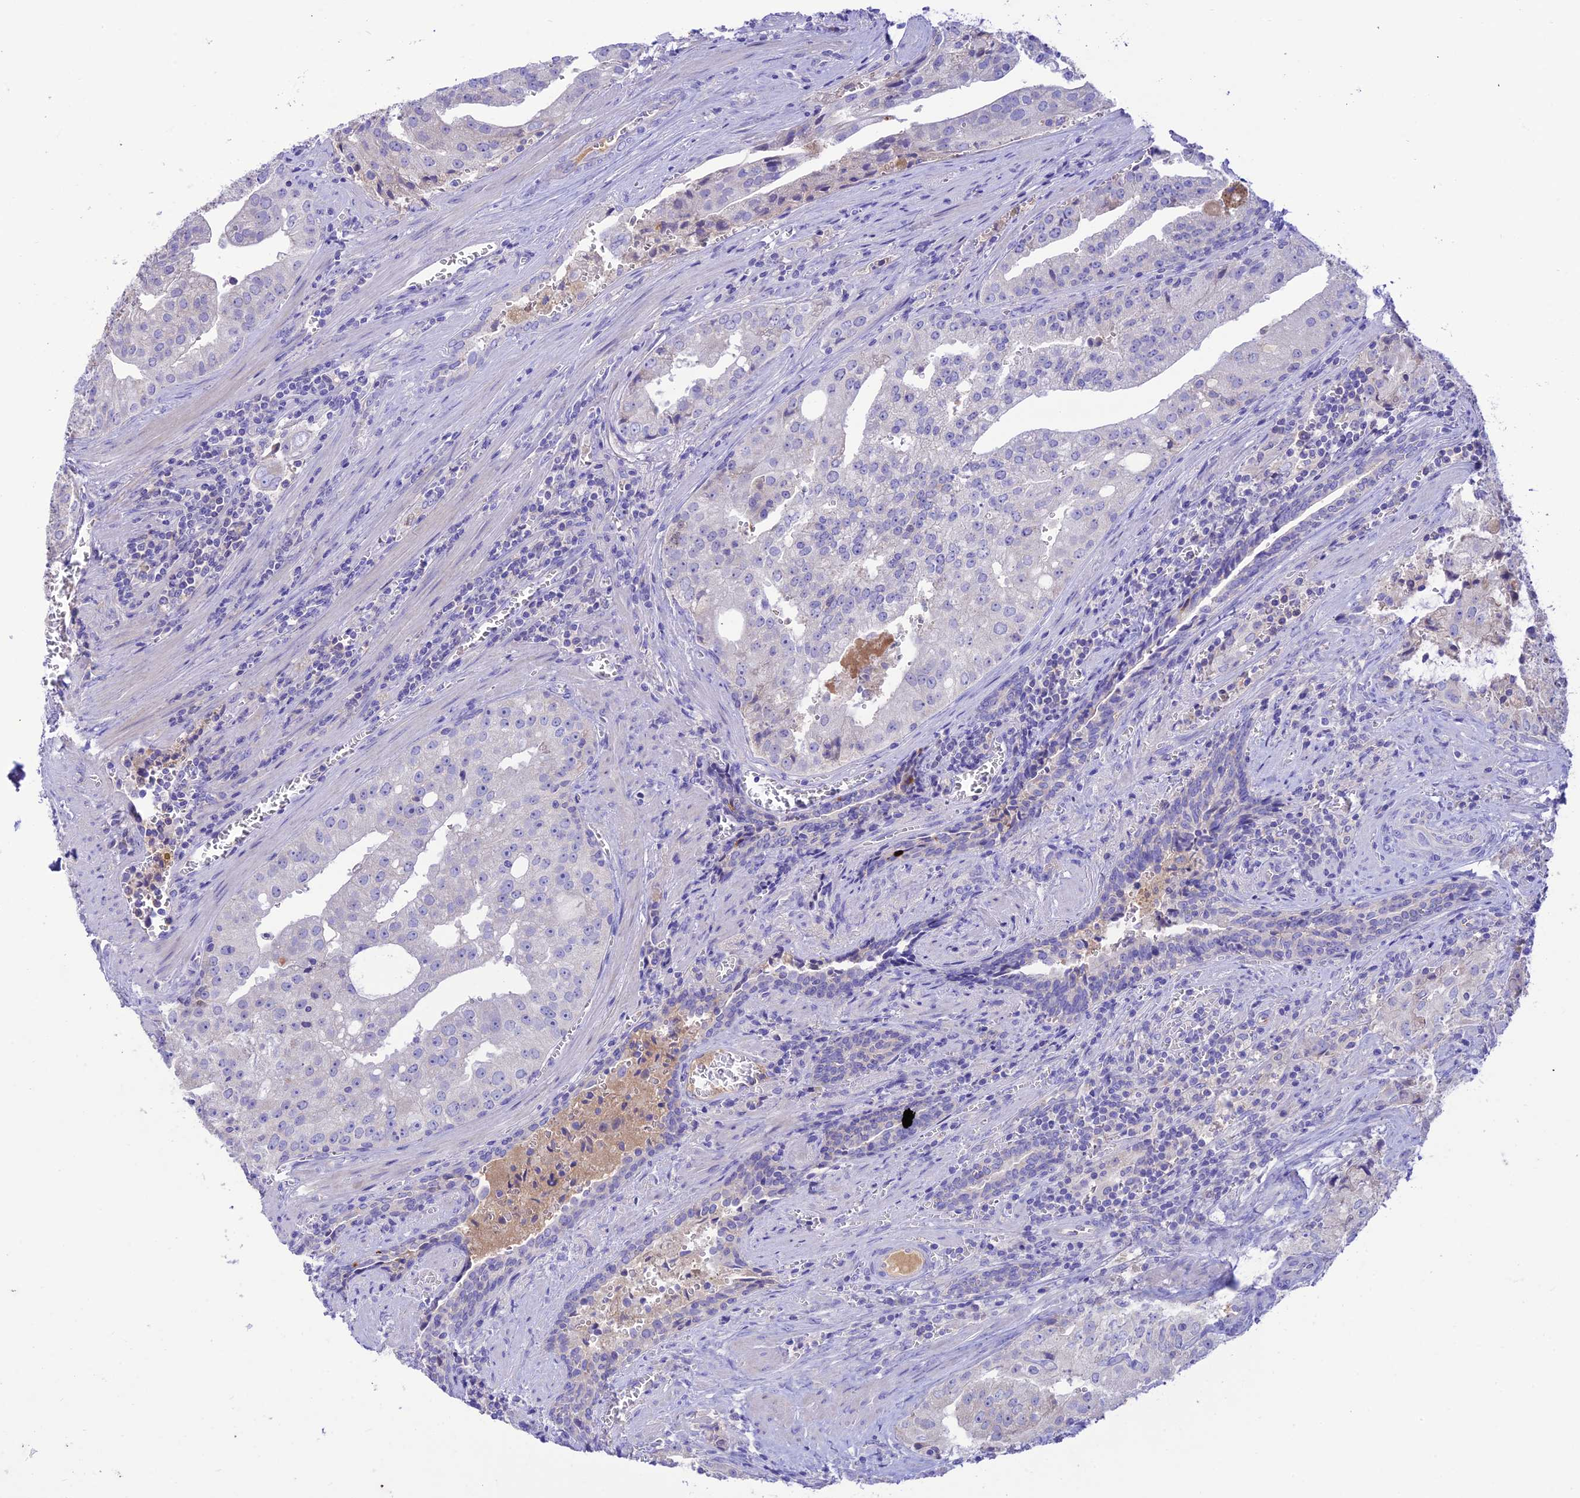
{"staining": {"intensity": "negative", "quantity": "none", "location": "none"}, "tissue": "prostate cancer", "cell_type": "Tumor cells", "image_type": "cancer", "snomed": [{"axis": "morphology", "description": "Adenocarcinoma, High grade"}, {"axis": "topography", "description": "Prostate"}], "caption": "Immunohistochemical staining of prostate cancer (high-grade adenocarcinoma) exhibits no significant expression in tumor cells.", "gene": "NLRP9", "patient": {"sex": "male", "age": 68}}